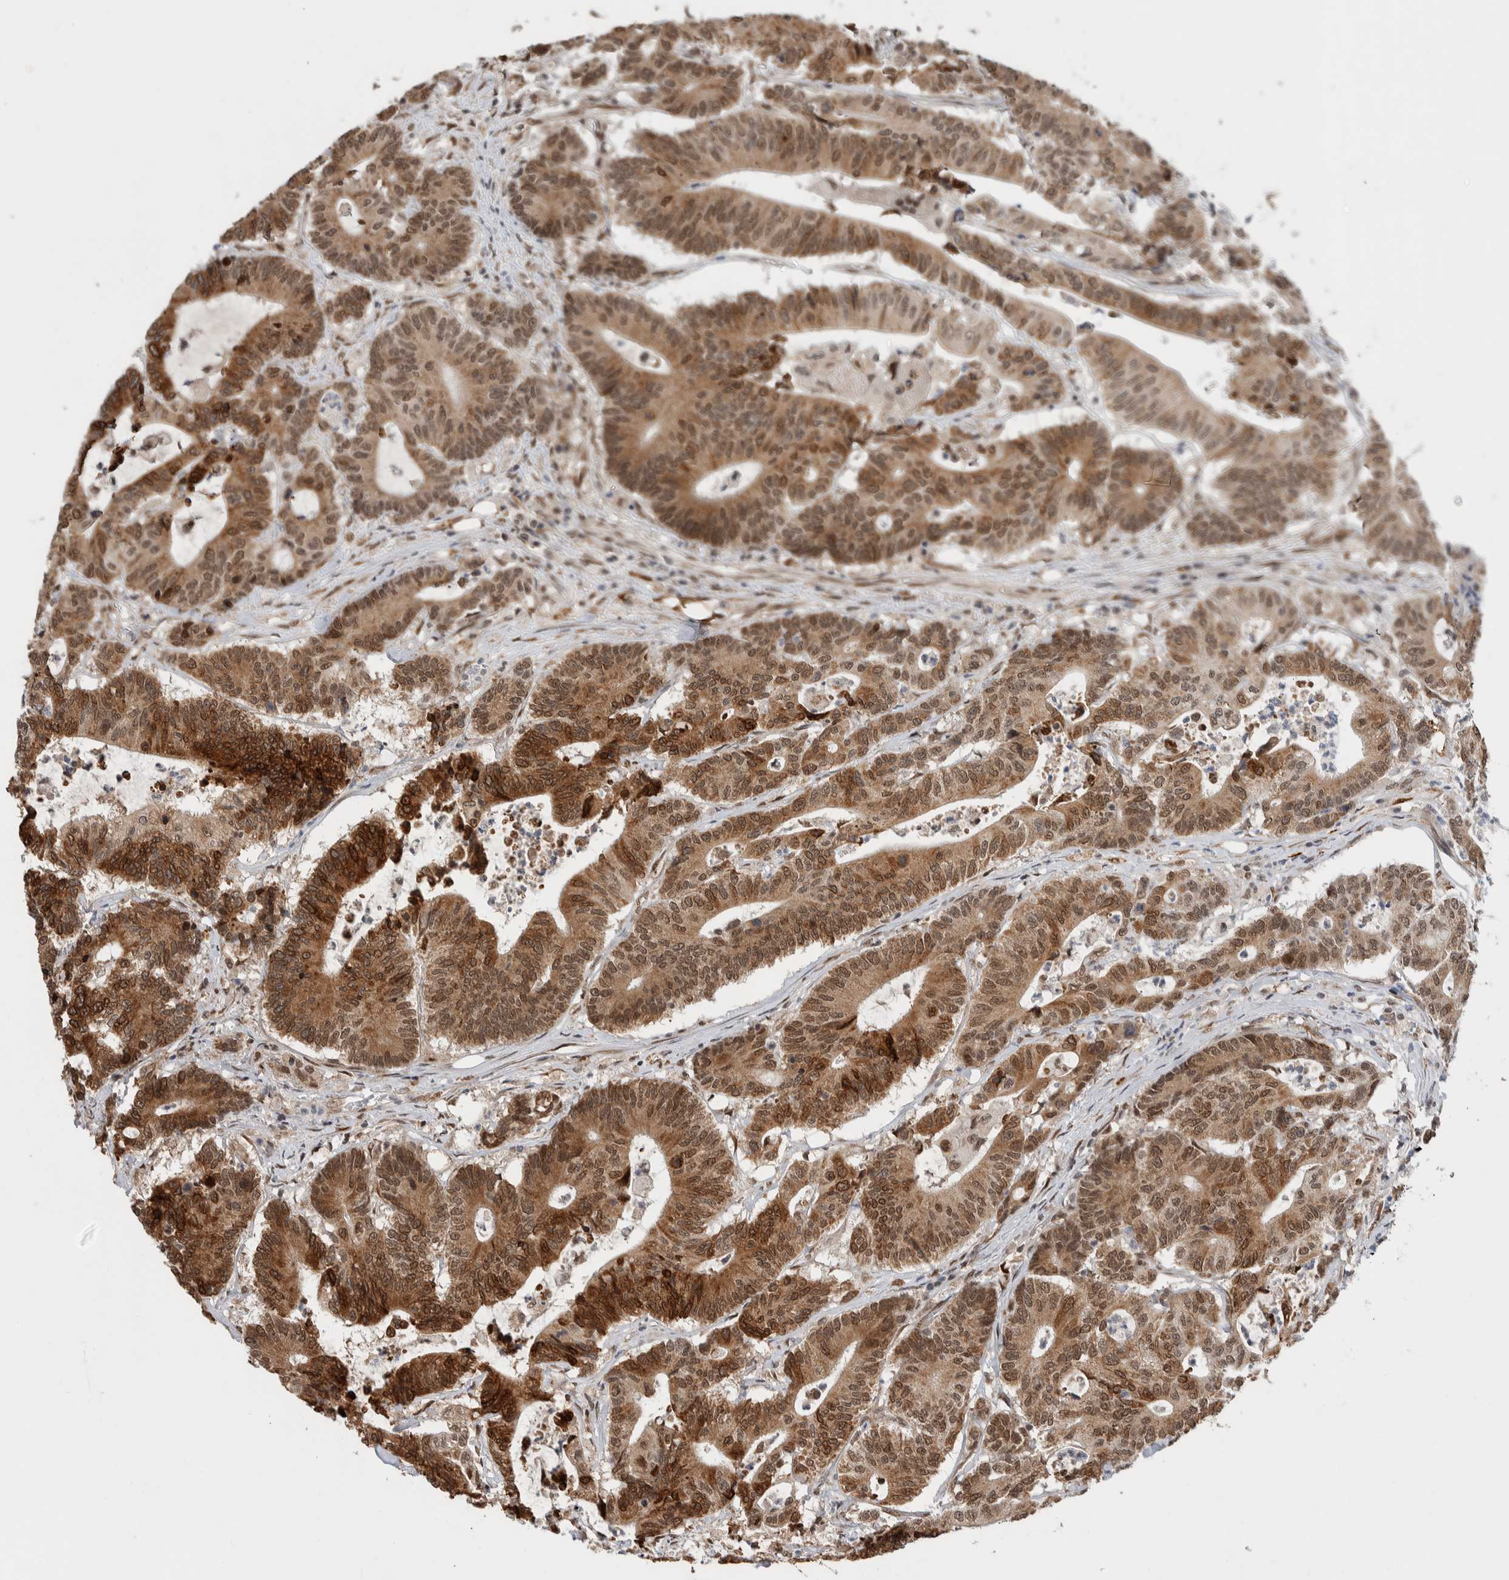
{"staining": {"intensity": "moderate", "quantity": ">75%", "location": "cytoplasmic/membranous,nuclear"}, "tissue": "colorectal cancer", "cell_type": "Tumor cells", "image_type": "cancer", "snomed": [{"axis": "morphology", "description": "Adenocarcinoma, NOS"}, {"axis": "topography", "description": "Colon"}], "caption": "A high-resolution micrograph shows IHC staining of colorectal cancer, which exhibits moderate cytoplasmic/membranous and nuclear expression in approximately >75% of tumor cells.", "gene": "TNRC18", "patient": {"sex": "female", "age": 84}}